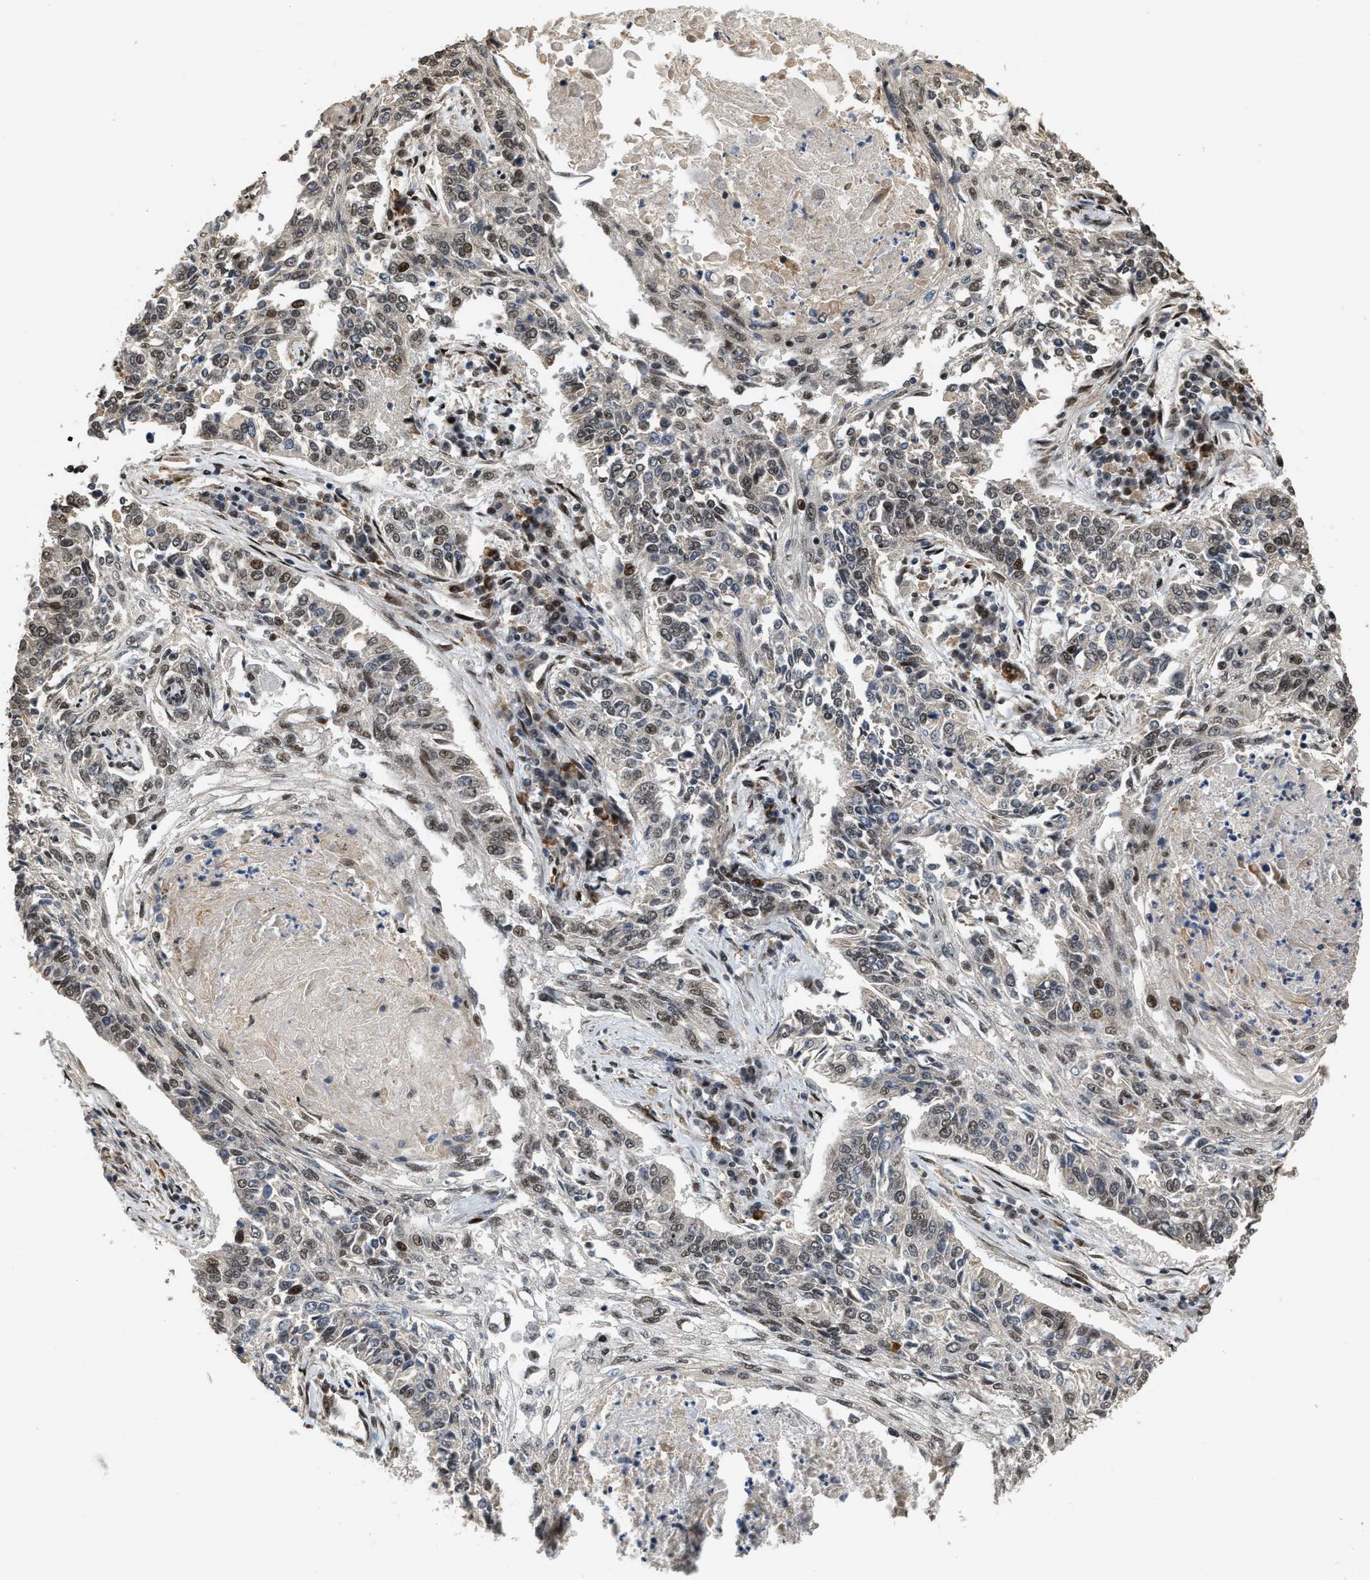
{"staining": {"intensity": "weak", "quantity": "25%-75%", "location": "nuclear"}, "tissue": "lung cancer", "cell_type": "Tumor cells", "image_type": "cancer", "snomed": [{"axis": "morphology", "description": "Normal tissue, NOS"}, {"axis": "morphology", "description": "Squamous cell carcinoma, NOS"}, {"axis": "topography", "description": "Cartilage tissue"}, {"axis": "topography", "description": "Bronchus"}, {"axis": "topography", "description": "Lung"}], "caption": "Tumor cells show low levels of weak nuclear expression in about 25%-75% of cells in human lung squamous cell carcinoma.", "gene": "SERTAD2", "patient": {"sex": "female", "age": 49}}